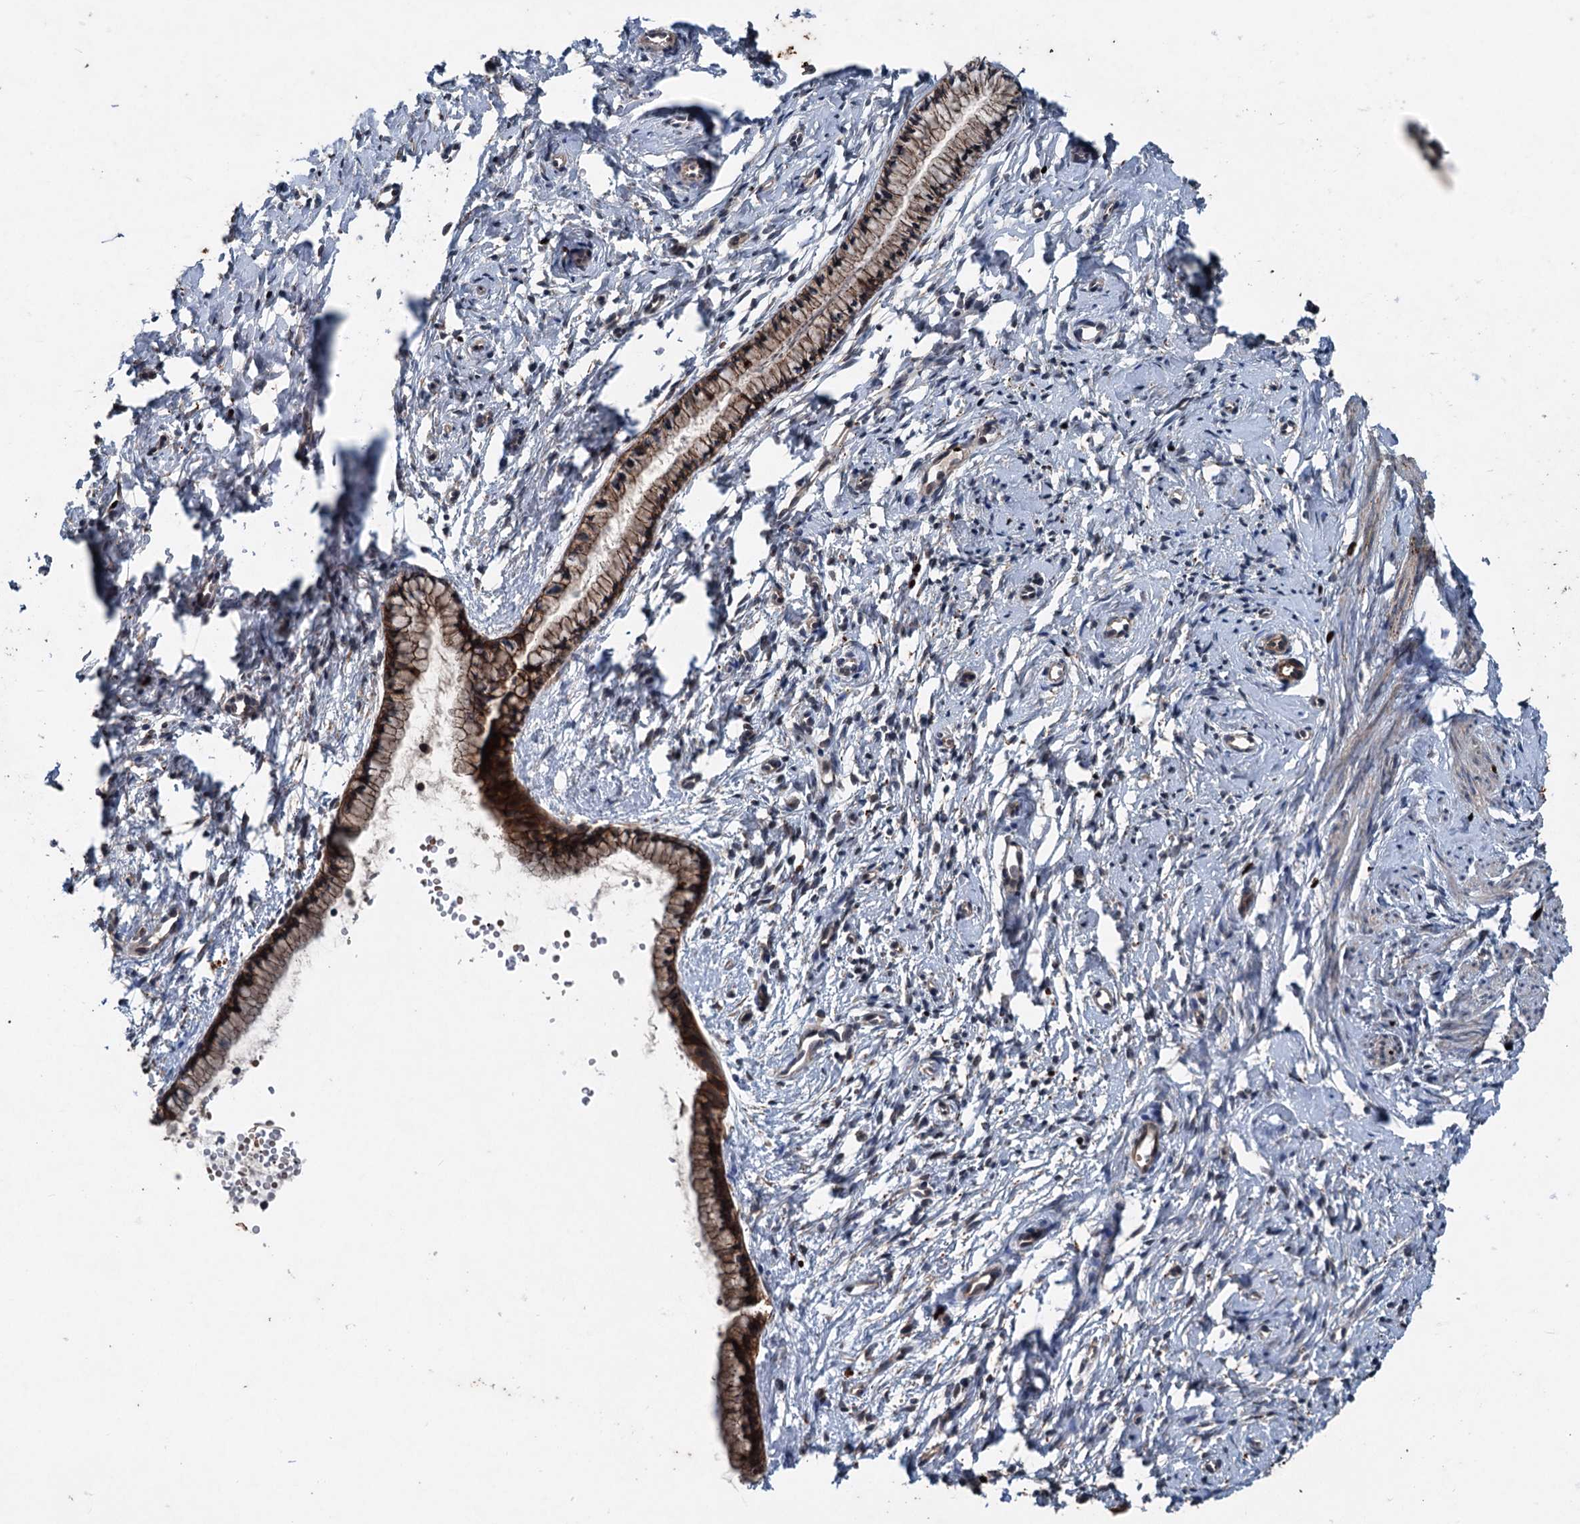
{"staining": {"intensity": "strong", "quantity": ">75%", "location": "cytoplasmic/membranous"}, "tissue": "cervix", "cell_type": "Glandular cells", "image_type": "normal", "snomed": [{"axis": "morphology", "description": "Normal tissue, NOS"}, {"axis": "topography", "description": "Cervix"}], "caption": "High-magnification brightfield microscopy of benign cervix stained with DAB (3,3'-diaminobenzidine) (brown) and counterstained with hematoxylin (blue). glandular cells exhibit strong cytoplasmic/membranous staining is identified in approximately>75% of cells. Using DAB (brown) and hematoxylin (blue) stains, captured at high magnification using brightfield microscopy.", "gene": "N4BP2L2", "patient": {"sex": "female", "age": 57}}